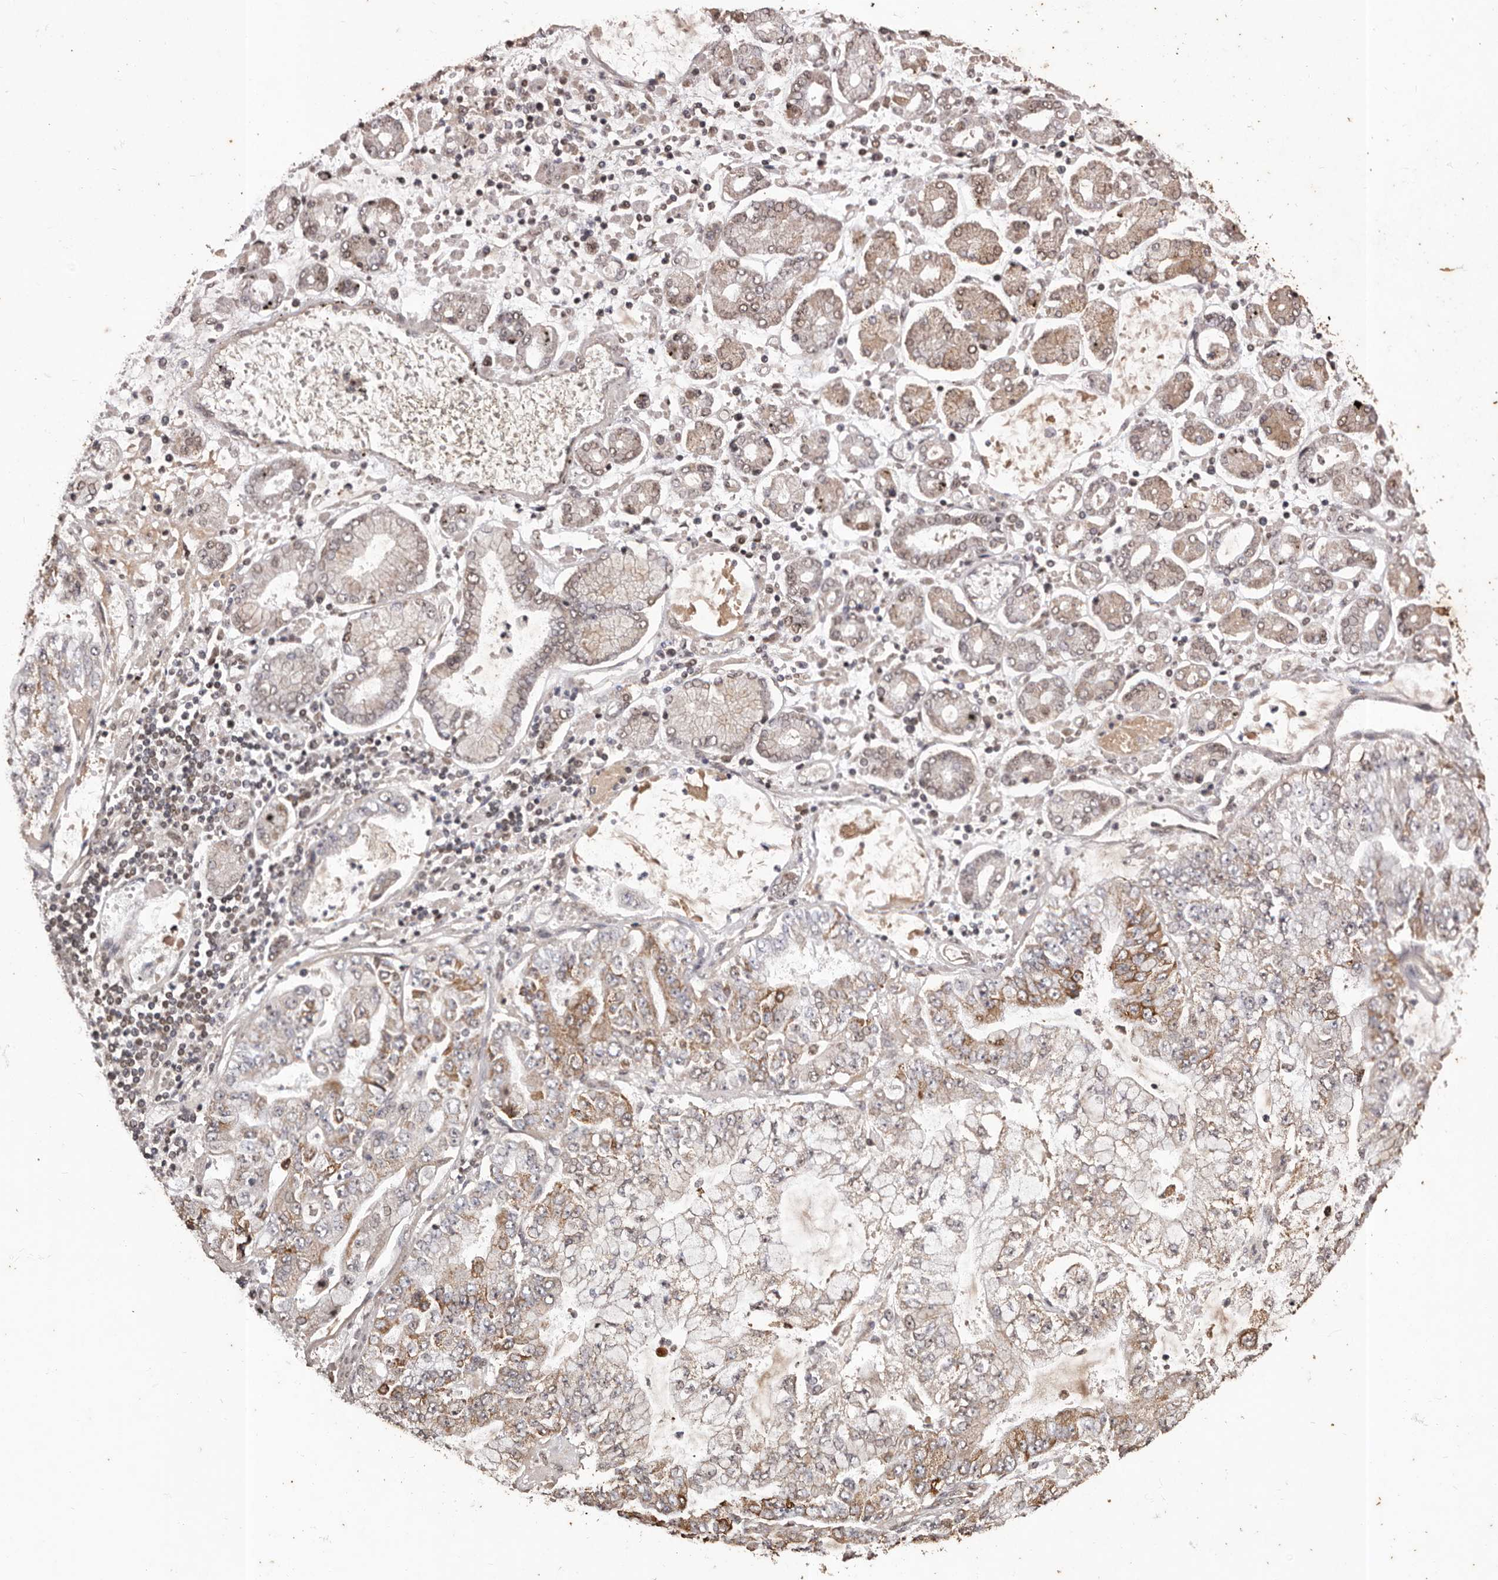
{"staining": {"intensity": "moderate", "quantity": "25%-75%", "location": "cytoplasmic/membranous"}, "tissue": "stomach cancer", "cell_type": "Tumor cells", "image_type": "cancer", "snomed": [{"axis": "morphology", "description": "Adenocarcinoma, NOS"}, {"axis": "topography", "description": "Stomach"}], "caption": "A brown stain labels moderate cytoplasmic/membranous positivity of a protein in human stomach cancer (adenocarcinoma) tumor cells.", "gene": "NAV1", "patient": {"sex": "male", "age": 76}}